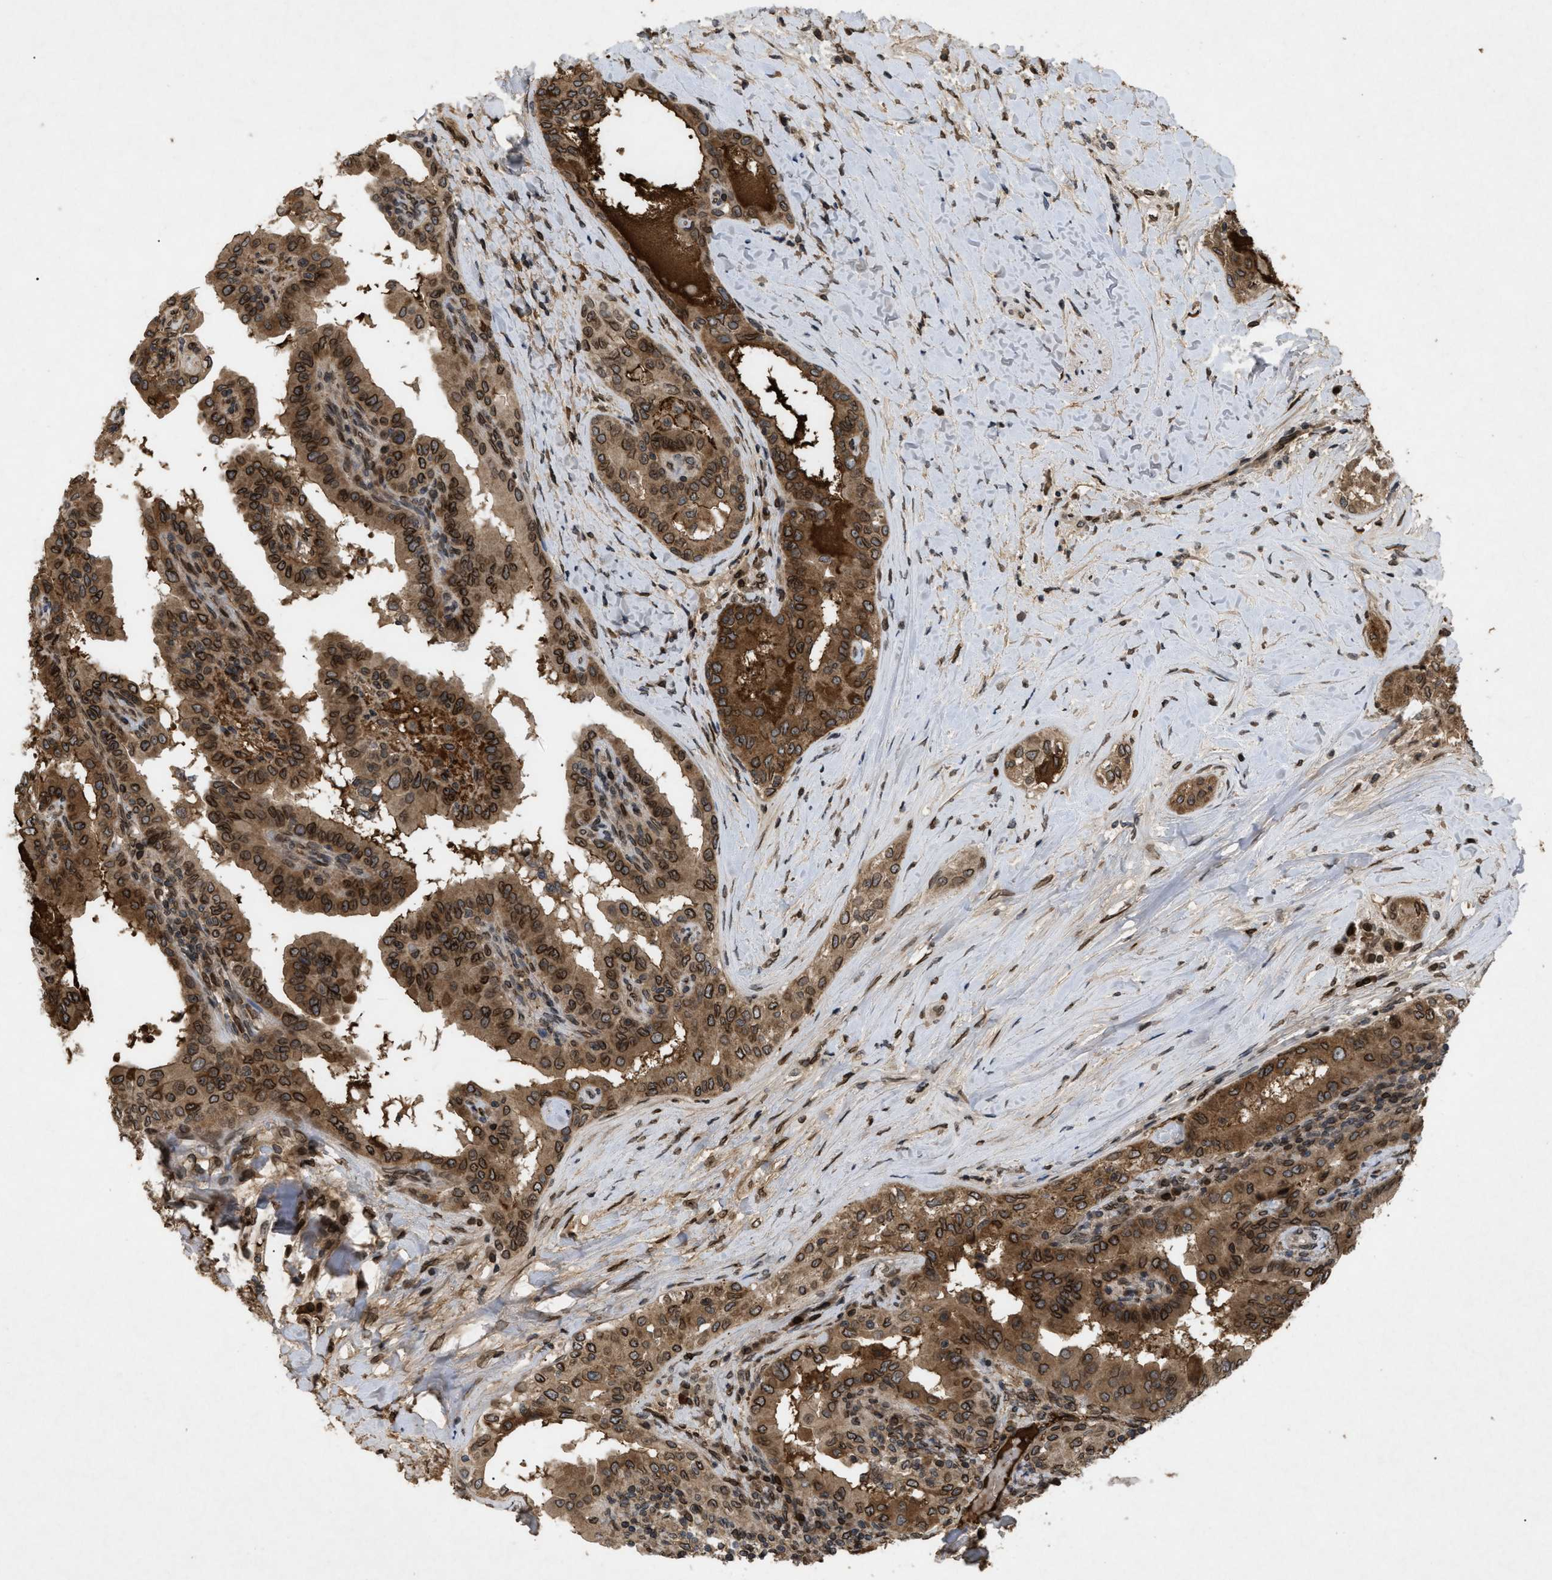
{"staining": {"intensity": "strong", "quantity": ">75%", "location": "cytoplasmic/membranous,nuclear"}, "tissue": "thyroid cancer", "cell_type": "Tumor cells", "image_type": "cancer", "snomed": [{"axis": "morphology", "description": "Papillary adenocarcinoma, NOS"}, {"axis": "topography", "description": "Thyroid gland"}], "caption": "Brown immunohistochemical staining in human thyroid papillary adenocarcinoma exhibits strong cytoplasmic/membranous and nuclear positivity in about >75% of tumor cells.", "gene": "CRY1", "patient": {"sex": "male", "age": 33}}